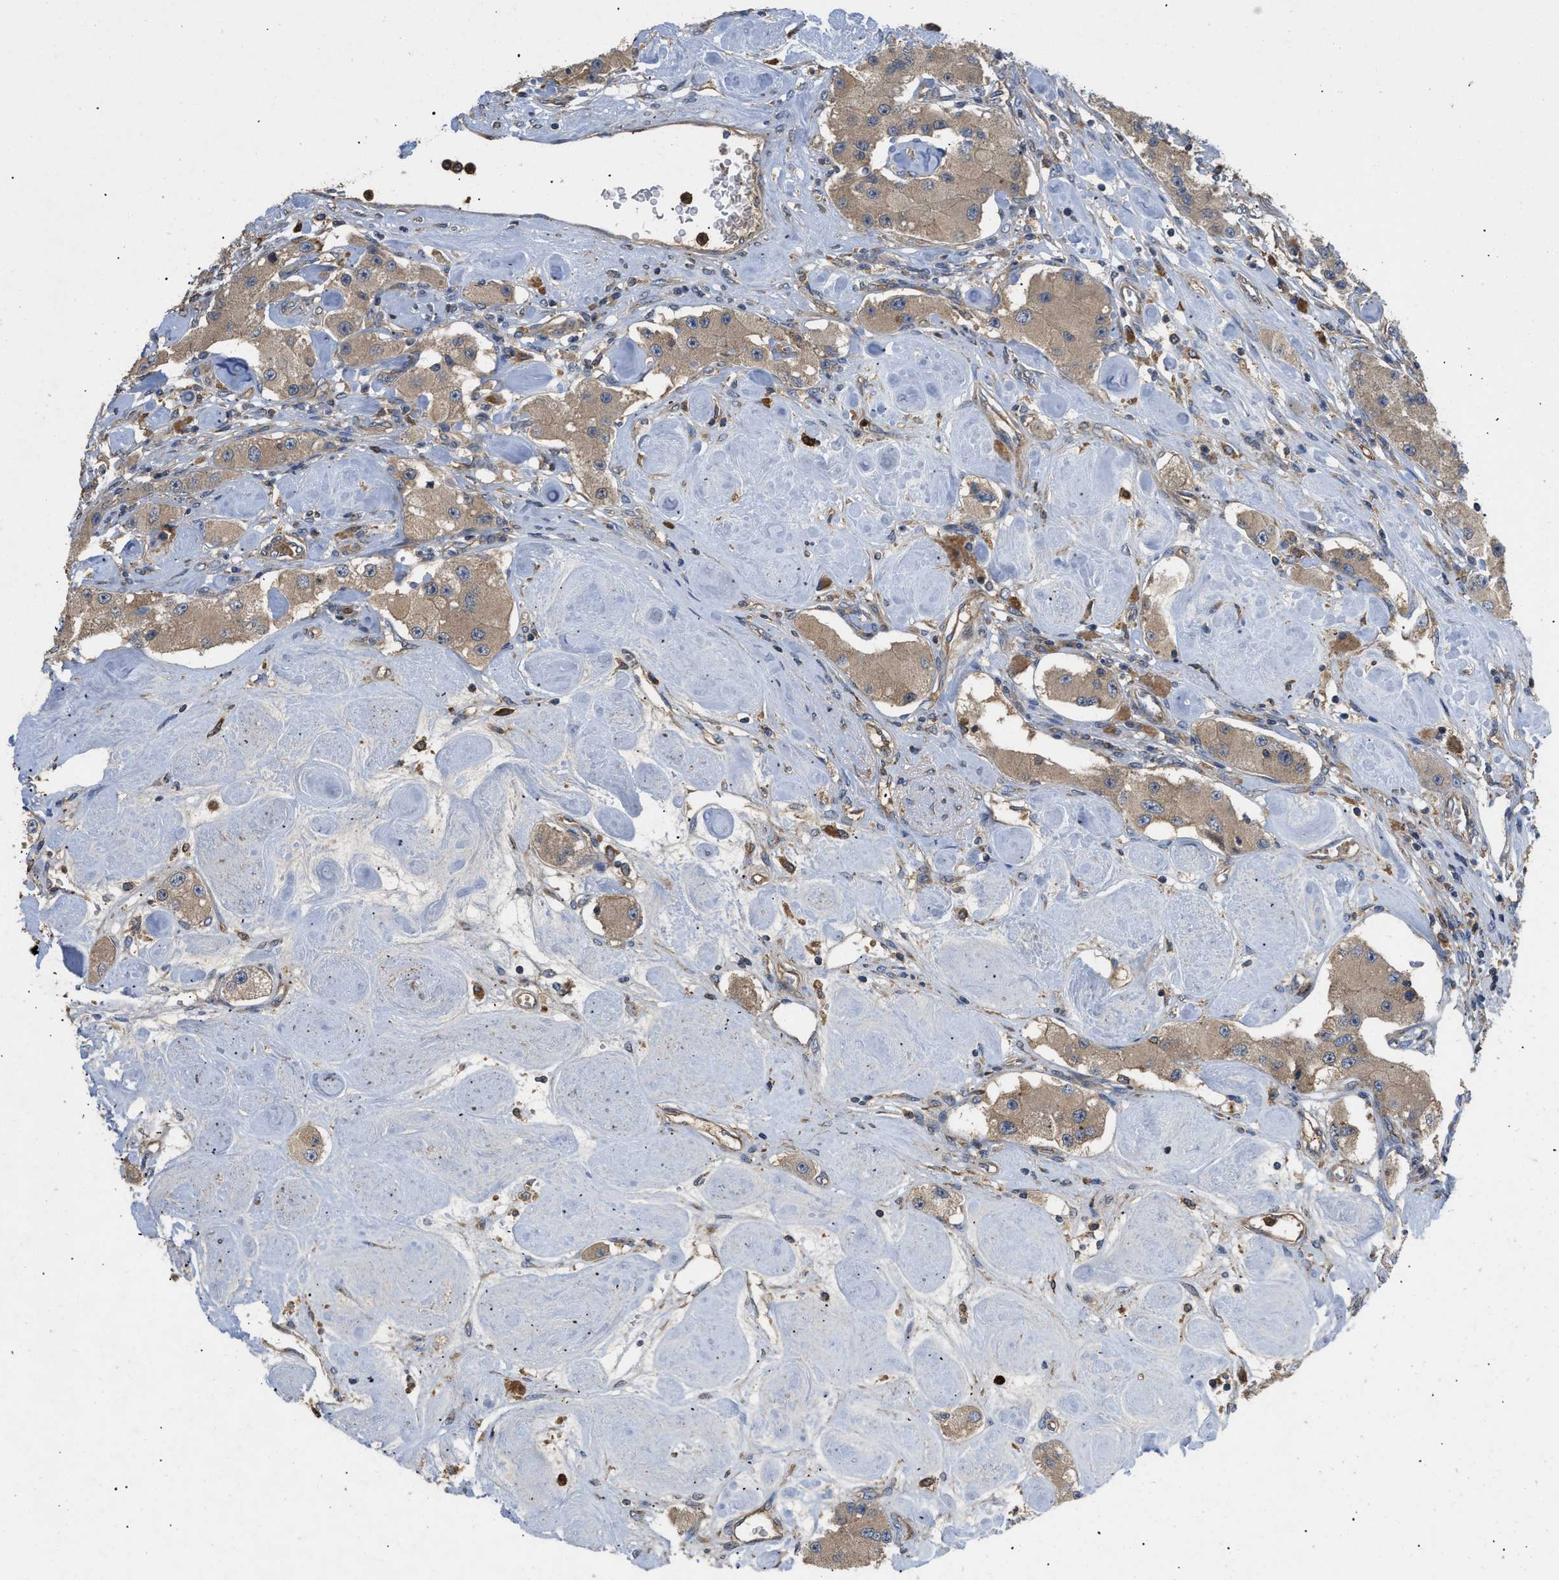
{"staining": {"intensity": "weak", "quantity": ">75%", "location": "cytoplasmic/membranous"}, "tissue": "carcinoid", "cell_type": "Tumor cells", "image_type": "cancer", "snomed": [{"axis": "morphology", "description": "Carcinoid, malignant, NOS"}, {"axis": "topography", "description": "Pancreas"}], "caption": "Malignant carcinoid was stained to show a protein in brown. There is low levels of weak cytoplasmic/membranous staining in about >75% of tumor cells.", "gene": "RNF216", "patient": {"sex": "male", "age": 41}}